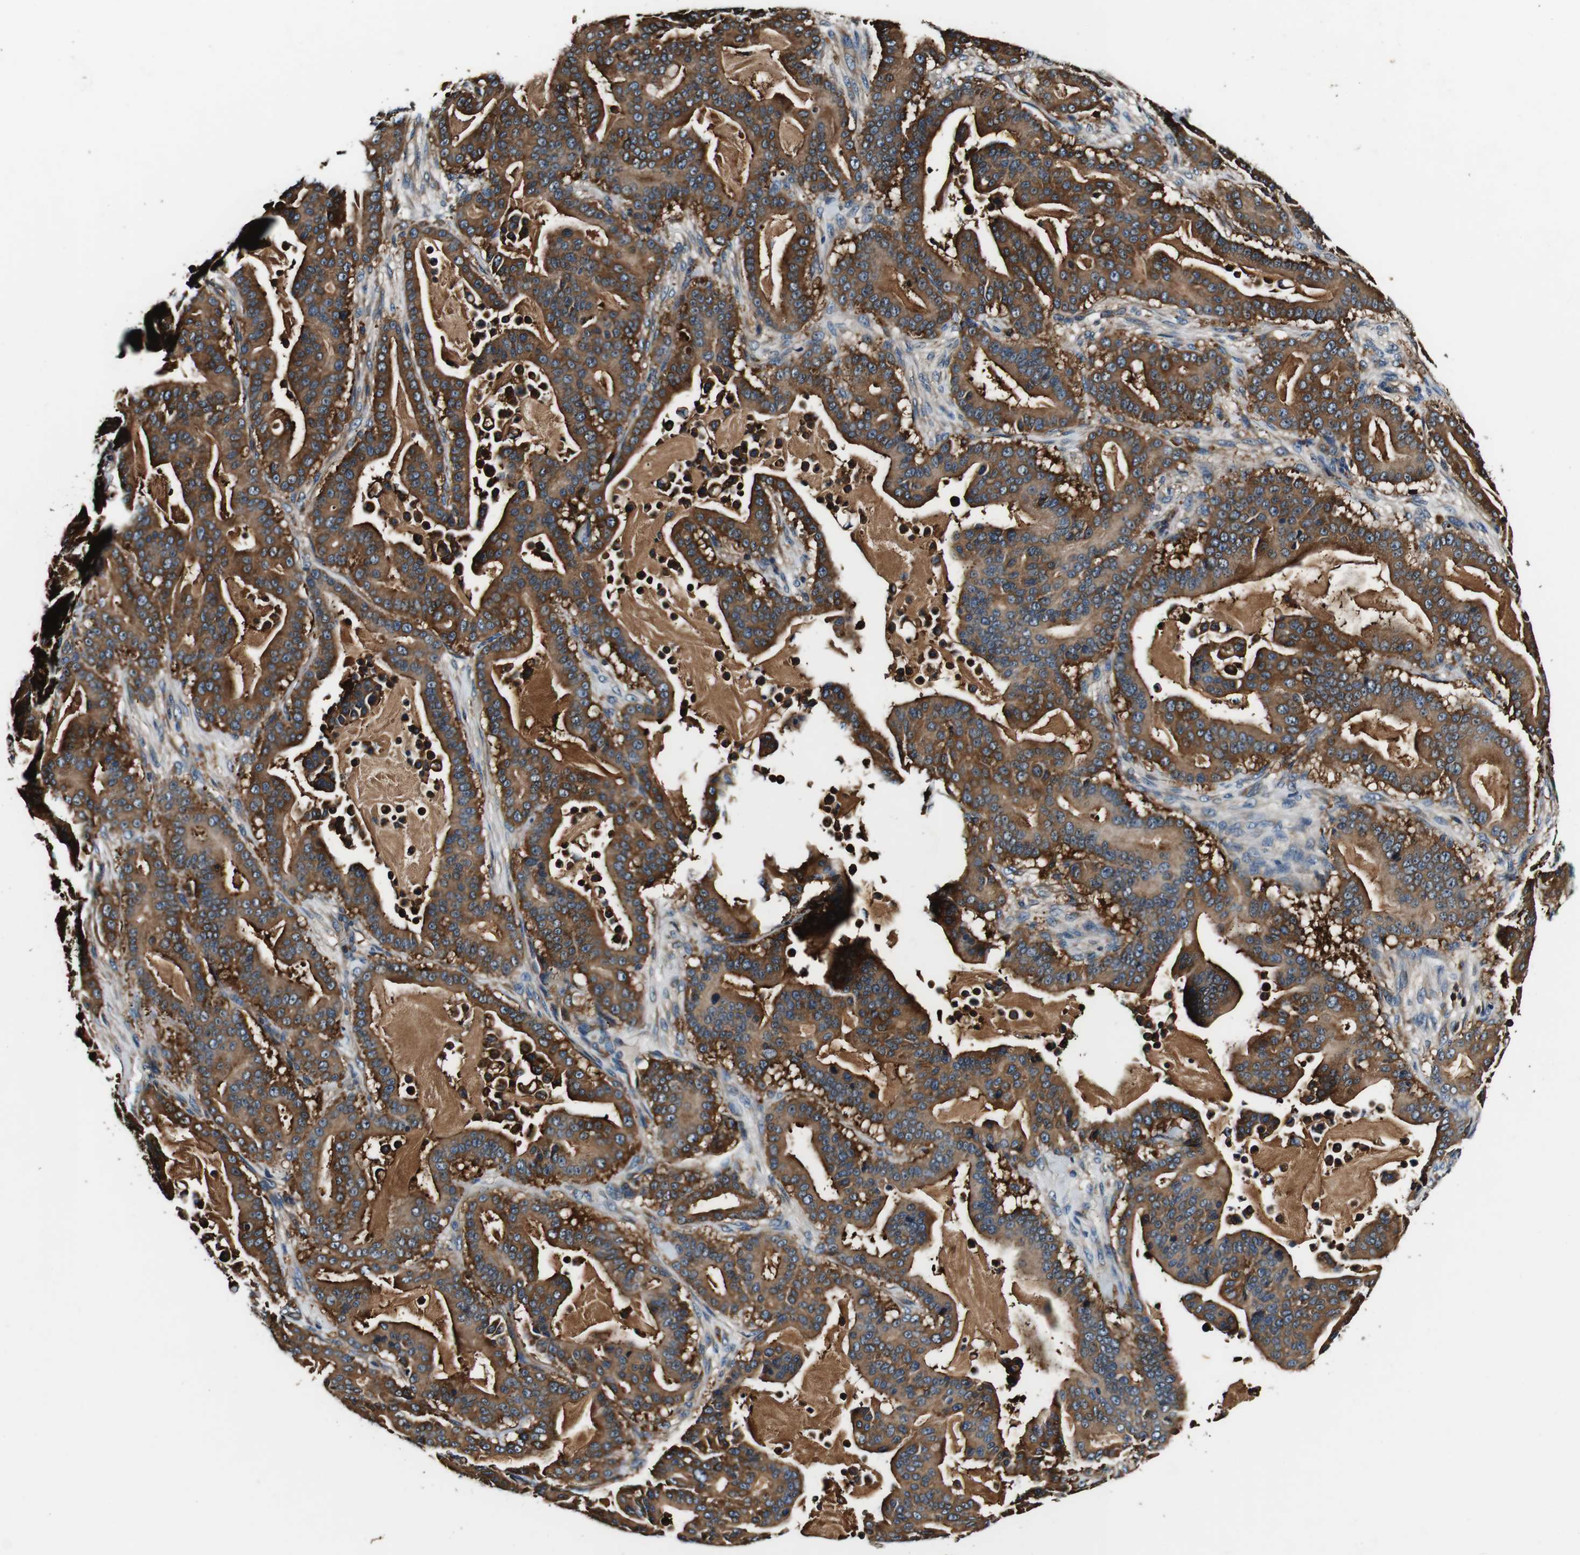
{"staining": {"intensity": "strong", "quantity": ">75%", "location": "cytoplasmic/membranous"}, "tissue": "pancreatic cancer", "cell_type": "Tumor cells", "image_type": "cancer", "snomed": [{"axis": "morphology", "description": "Adenocarcinoma, NOS"}, {"axis": "topography", "description": "Pancreas"}], "caption": "Adenocarcinoma (pancreatic) stained for a protein (brown) shows strong cytoplasmic/membranous positive positivity in approximately >75% of tumor cells.", "gene": "RHOT2", "patient": {"sex": "male", "age": 63}}